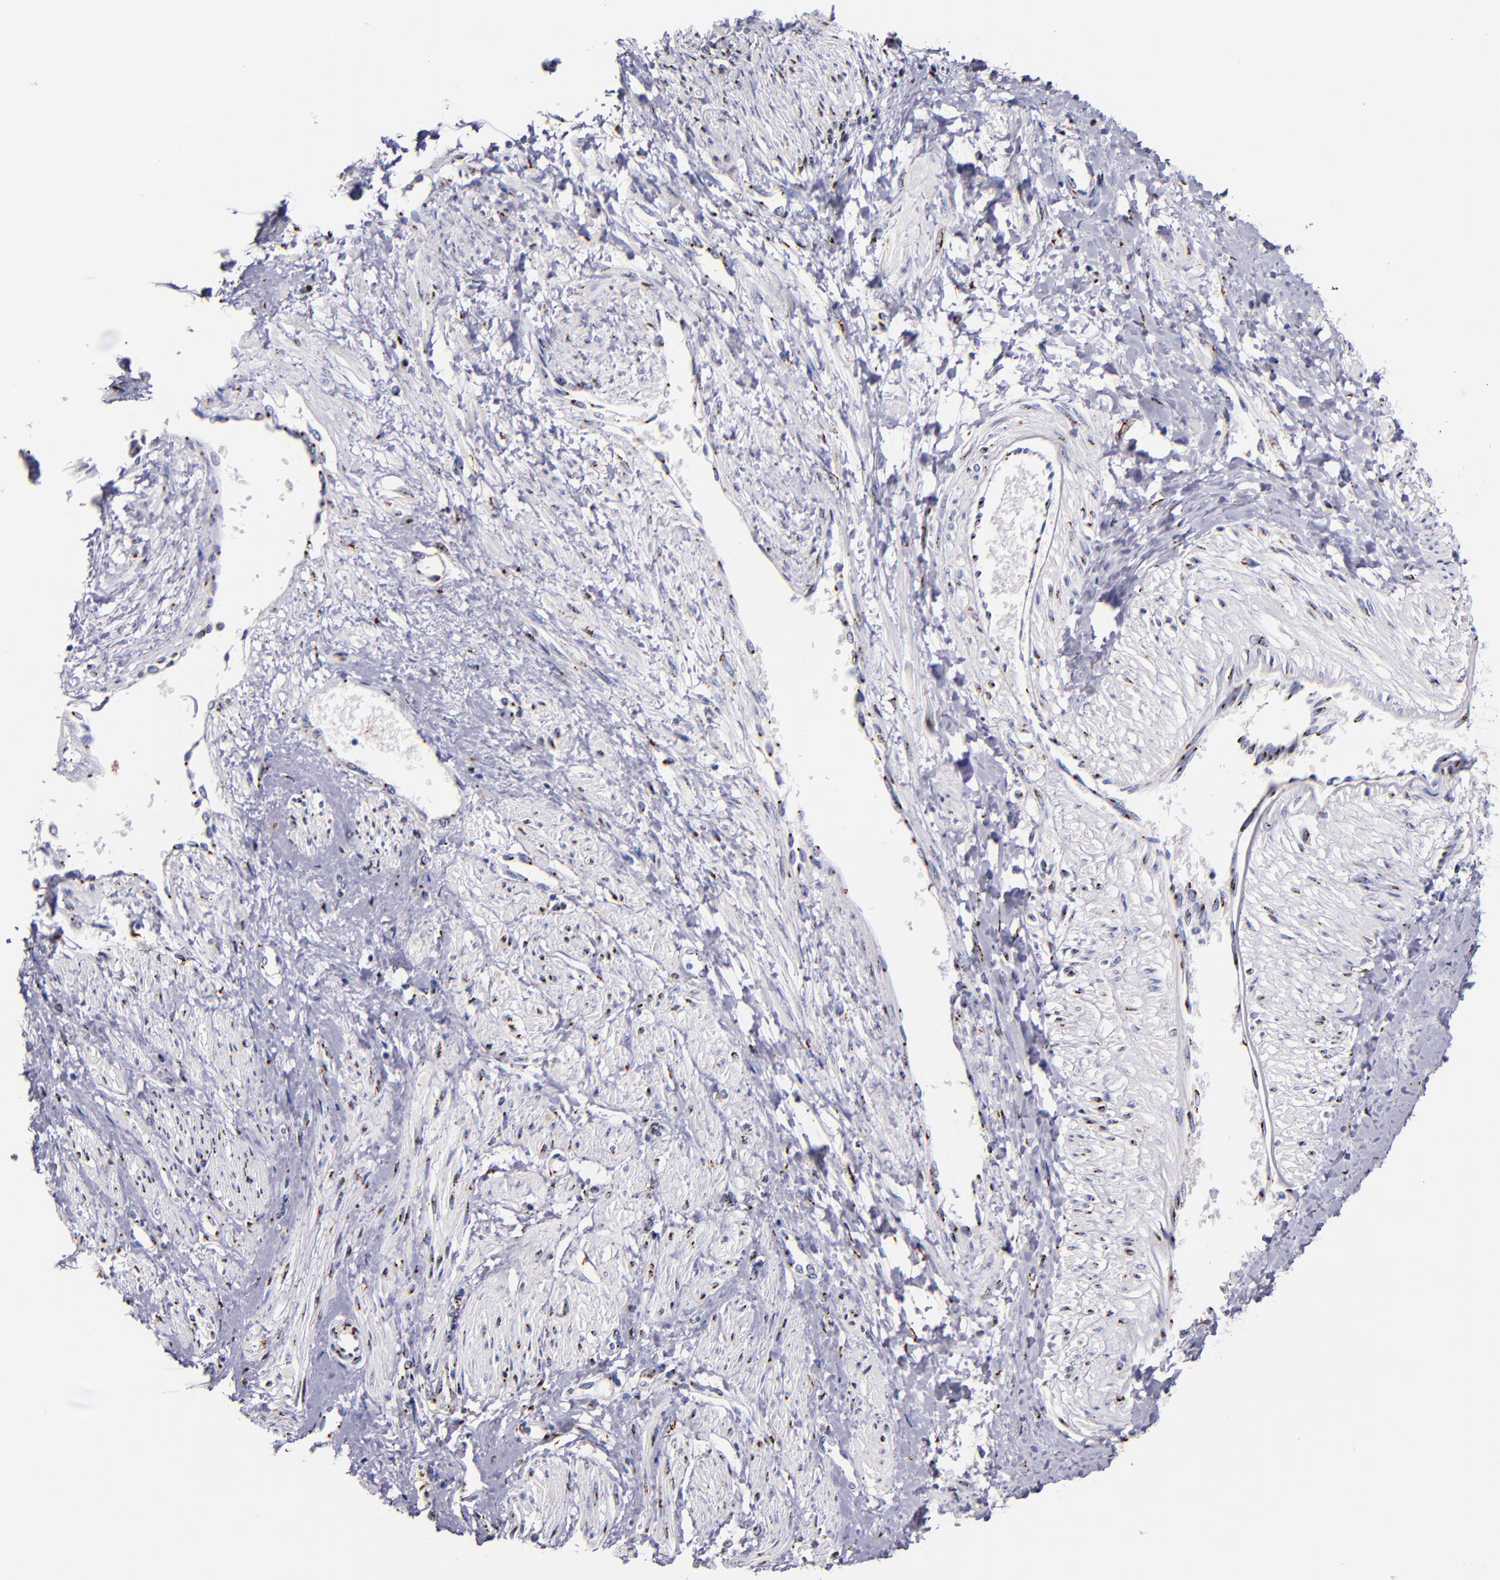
{"staining": {"intensity": "strong", "quantity": ">75%", "location": "cytoplasmic/membranous,nuclear"}, "tissue": "smooth muscle", "cell_type": "Smooth muscle cells", "image_type": "normal", "snomed": [{"axis": "morphology", "description": "Normal tissue, NOS"}, {"axis": "topography", "description": "Smooth muscle"}, {"axis": "topography", "description": "Uterus"}], "caption": "IHC of unremarkable human smooth muscle reveals high levels of strong cytoplasmic/membranous,nuclear expression in approximately >75% of smooth muscle cells. The protein of interest is stained brown, and the nuclei are stained in blue (DAB (3,3'-diaminobenzidine) IHC with brightfield microscopy, high magnification).", "gene": "GOLIM4", "patient": {"sex": "female", "age": 39}}